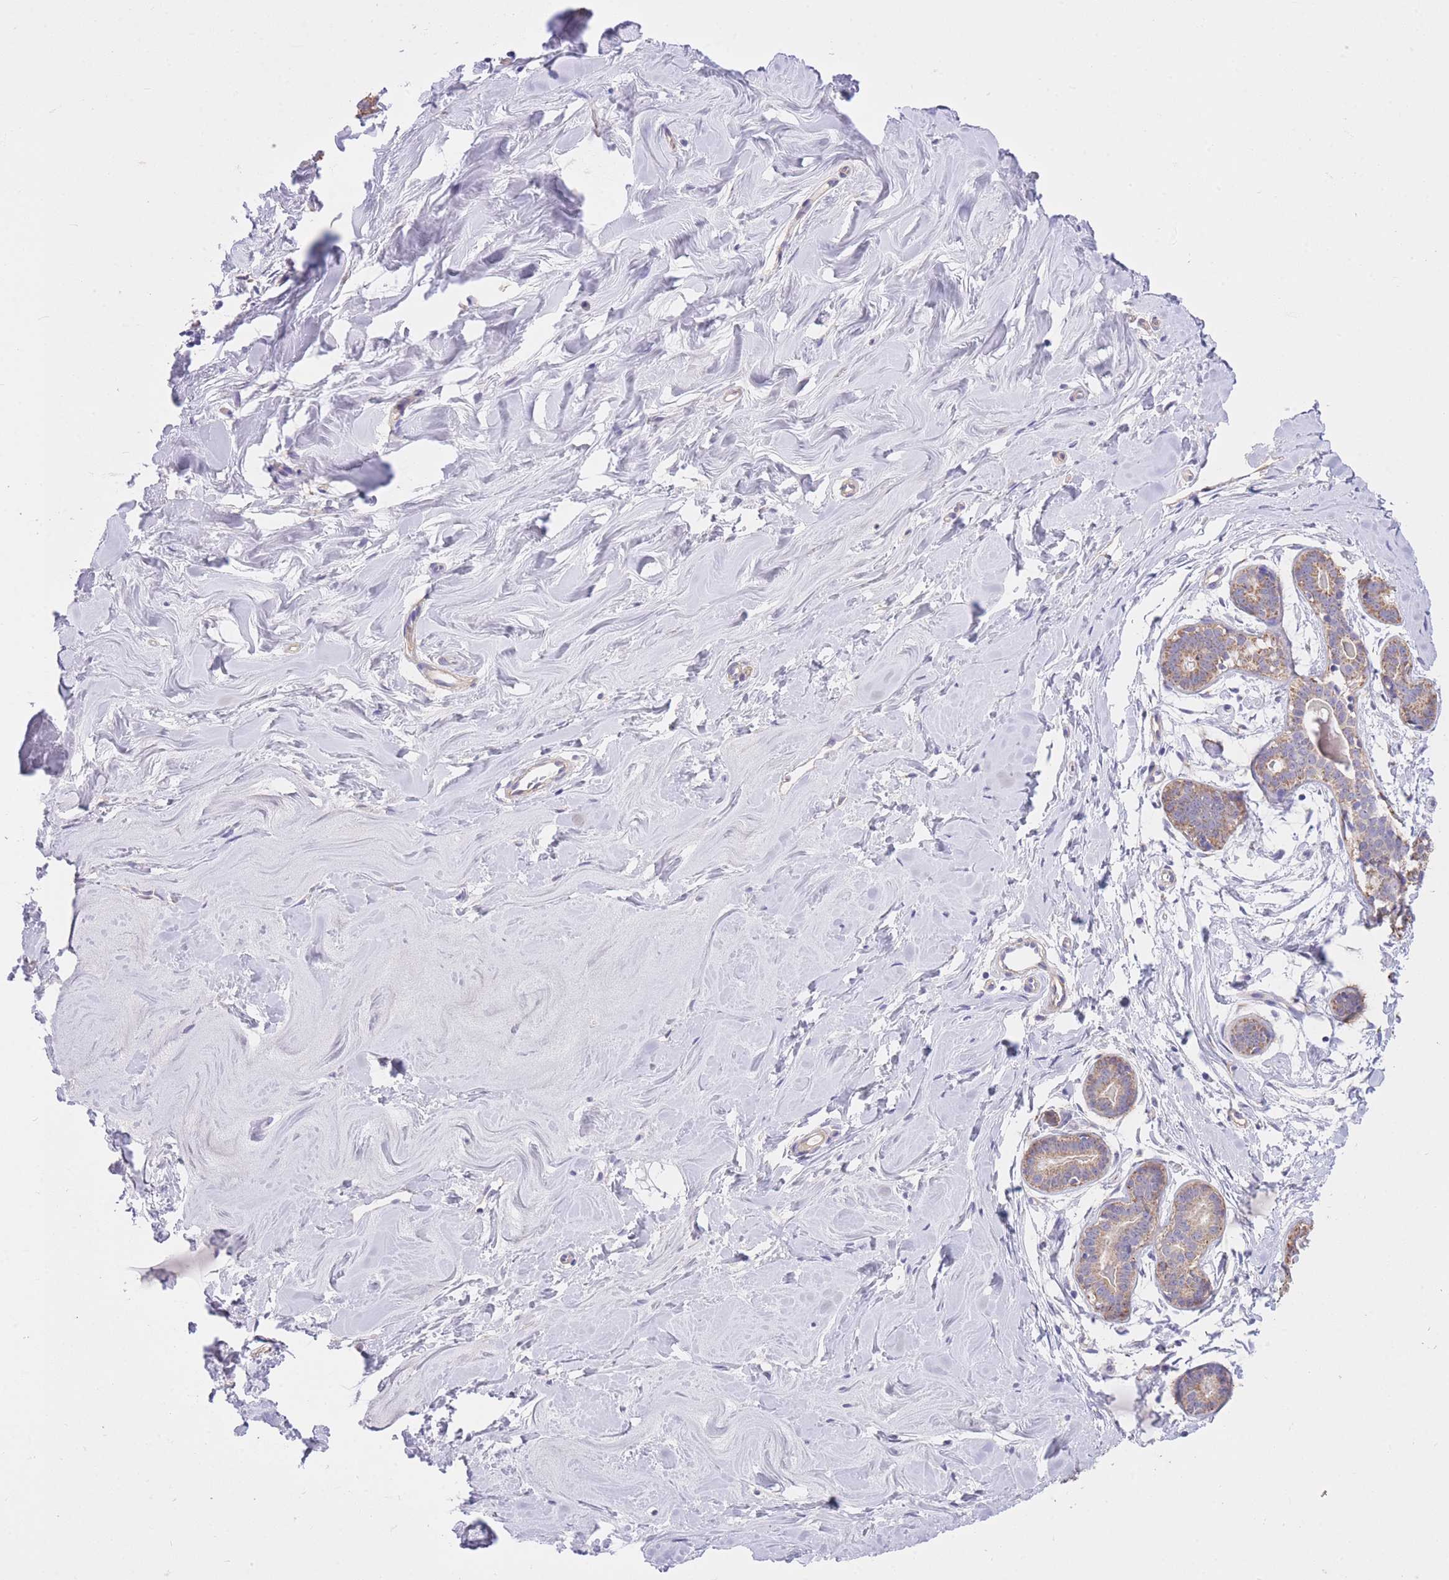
{"staining": {"intensity": "negative", "quantity": "none", "location": "none"}, "tissue": "breast", "cell_type": "Adipocytes", "image_type": "normal", "snomed": [{"axis": "morphology", "description": "Normal tissue, NOS"}, {"axis": "topography", "description": "Breast"}], "caption": "This is an IHC photomicrograph of benign breast. There is no staining in adipocytes.", "gene": "PGM1", "patient": {"sex": "female", "age": 25}}